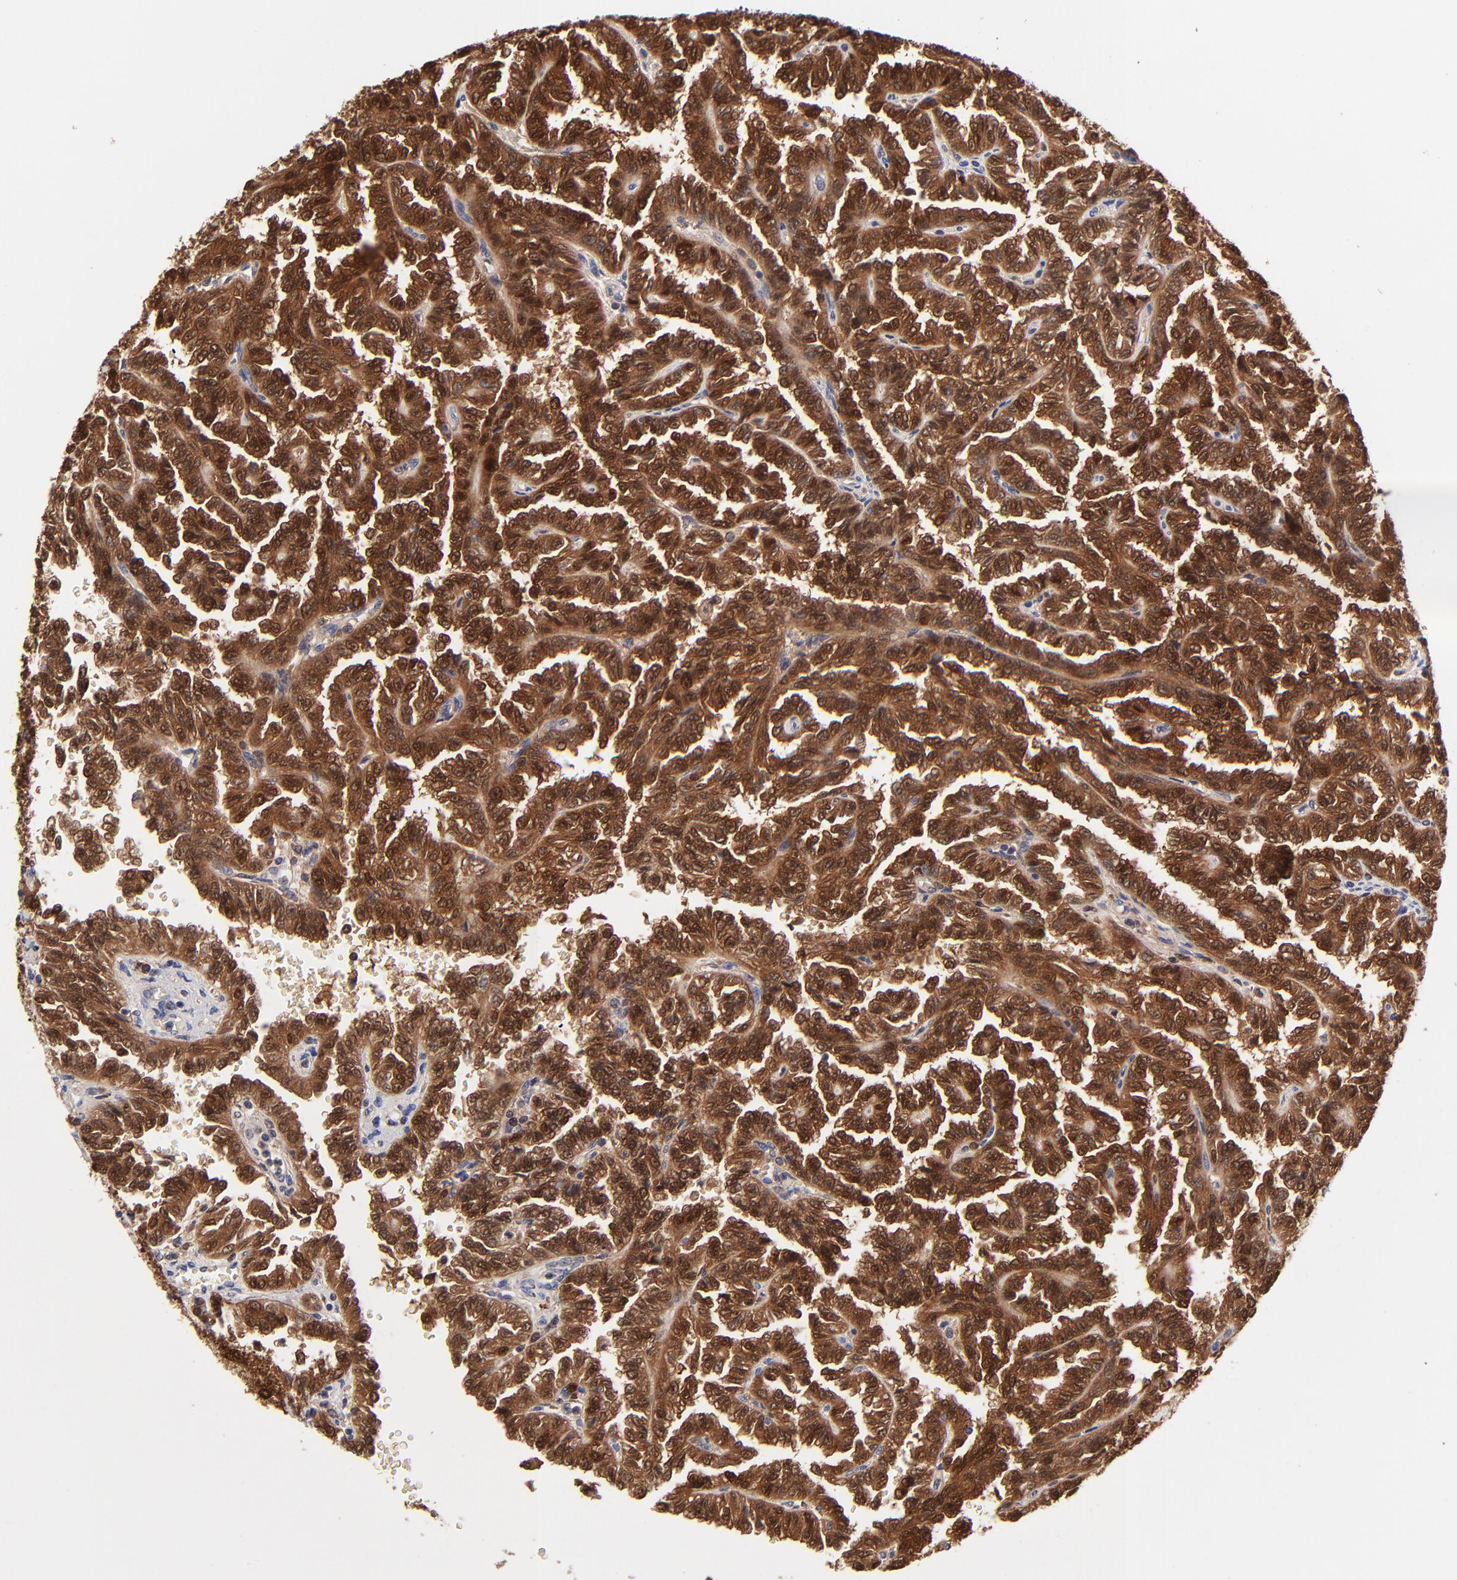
{"staining": {"intensity": "strong", "quantity": ">75%", "location": "cytoplasmic/membranous,nuclear"}, "tissue": "renal cancer", "cell_type": "Tumor cells", "image_type": "cancer", "snomed": [{"axis": "morphology", "description": "Inflammation, NOS"}, {"axis": "morphology", "description": "Adenocarcinoma, NOS"}, {"axis": "topography", "description": "Kidney"}], "caption": "This histopathology image exhibits renal adenocarcinoma stained with immunohistochemistry (IHC) to label a protein in brown. The cytoplasmic/membranous and nuclear of tumor cells show strong positivity for the protein. Nuclei are counter-stained blue.", "gene": "DCTPP1", "patient": {"sex": "male", "age": 68}}